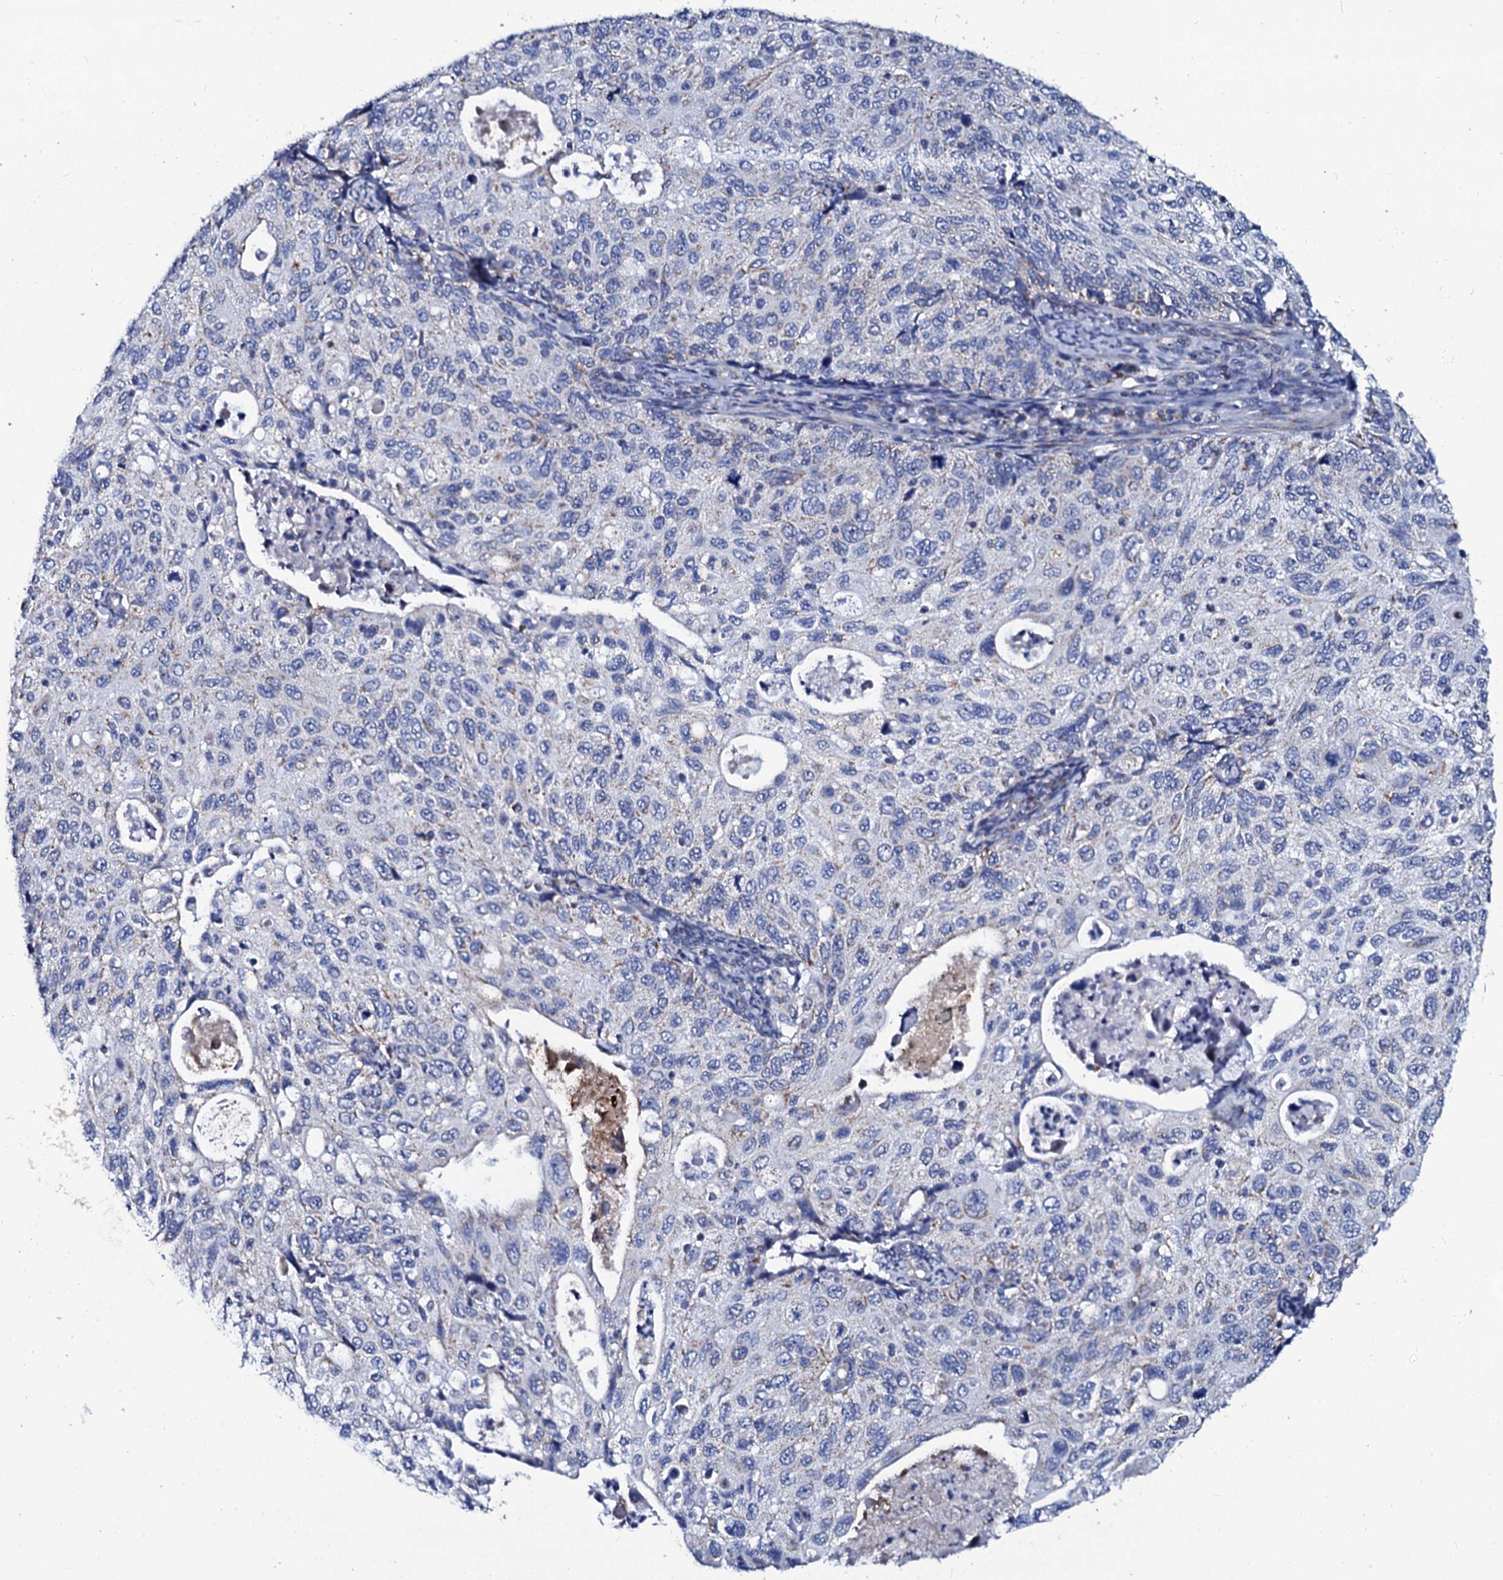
{"staining": {"intensity": "negative", "quantity": "none", "location": "none"}, "tissue": "cervical cancer", "cell_type": "Tumor cells", "image_type": "cancer", "snomed": [{"axis": "morphology", "description": "Squamous cell carcinoma, NOS"}, {"axis": "topography", "description": "Cervix"}], "caption": "There is no significant staining in tumor cells of cervical cancer.", "gene": "SLC37A4", "patient": {"sex": "female", "age": 70}}